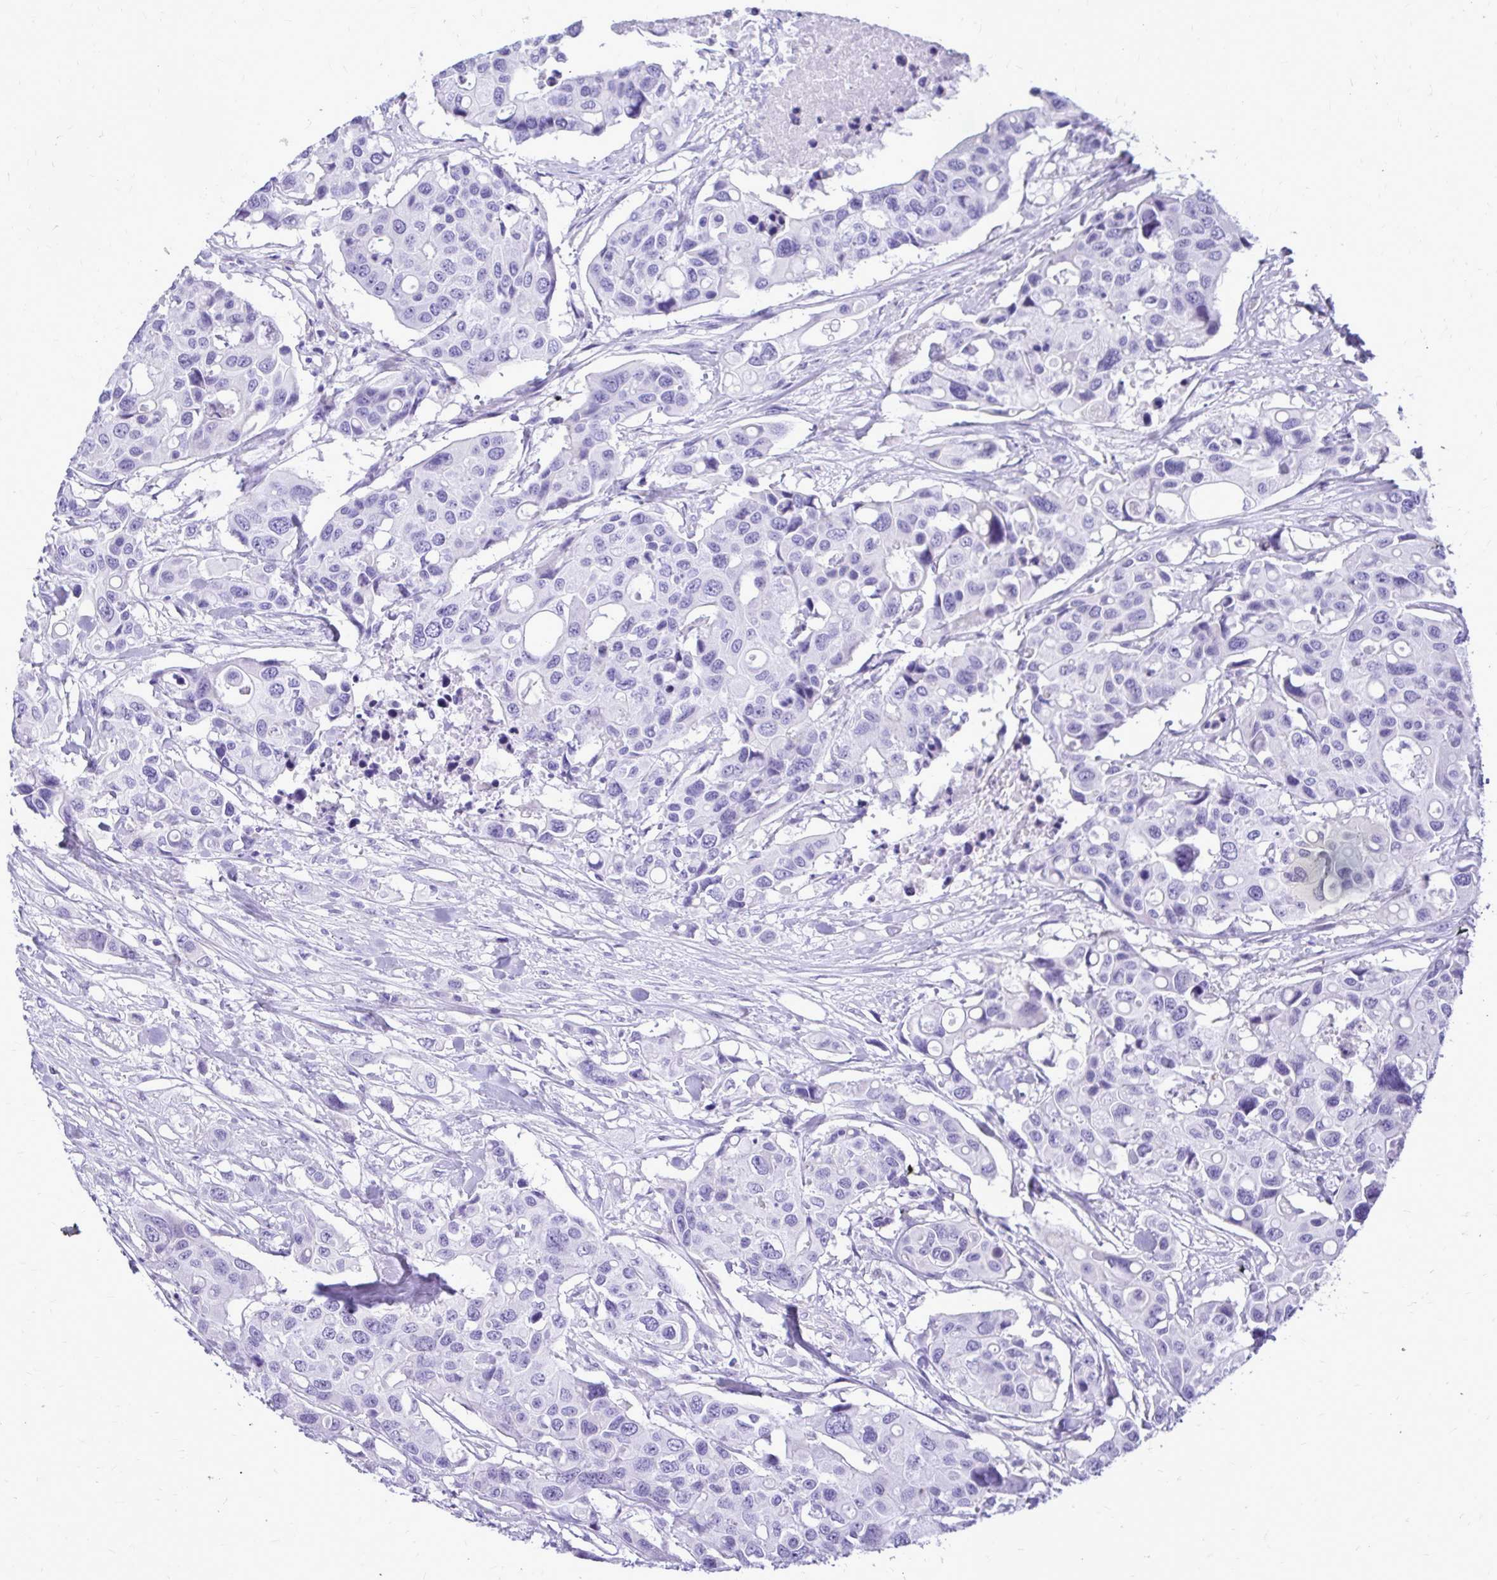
{"staining": {"intensity": "negative", "quantity": "none", "location": "none"}, "tissue": "colorectal cancer", "cell_type": "Tumor cells", "image_type": "cancer", "snomed": [{"axis": "morphology", "description": "Adenocarcinoma, NOS"}, {"axis": "topography", "description": "Colon"}], "caption": "Human colorectal cancer stained for a protein using IHC demonstrates no expression in tumor cells.", "gene": "PELI3", "patient": {"sex": "male", "age": 77}}